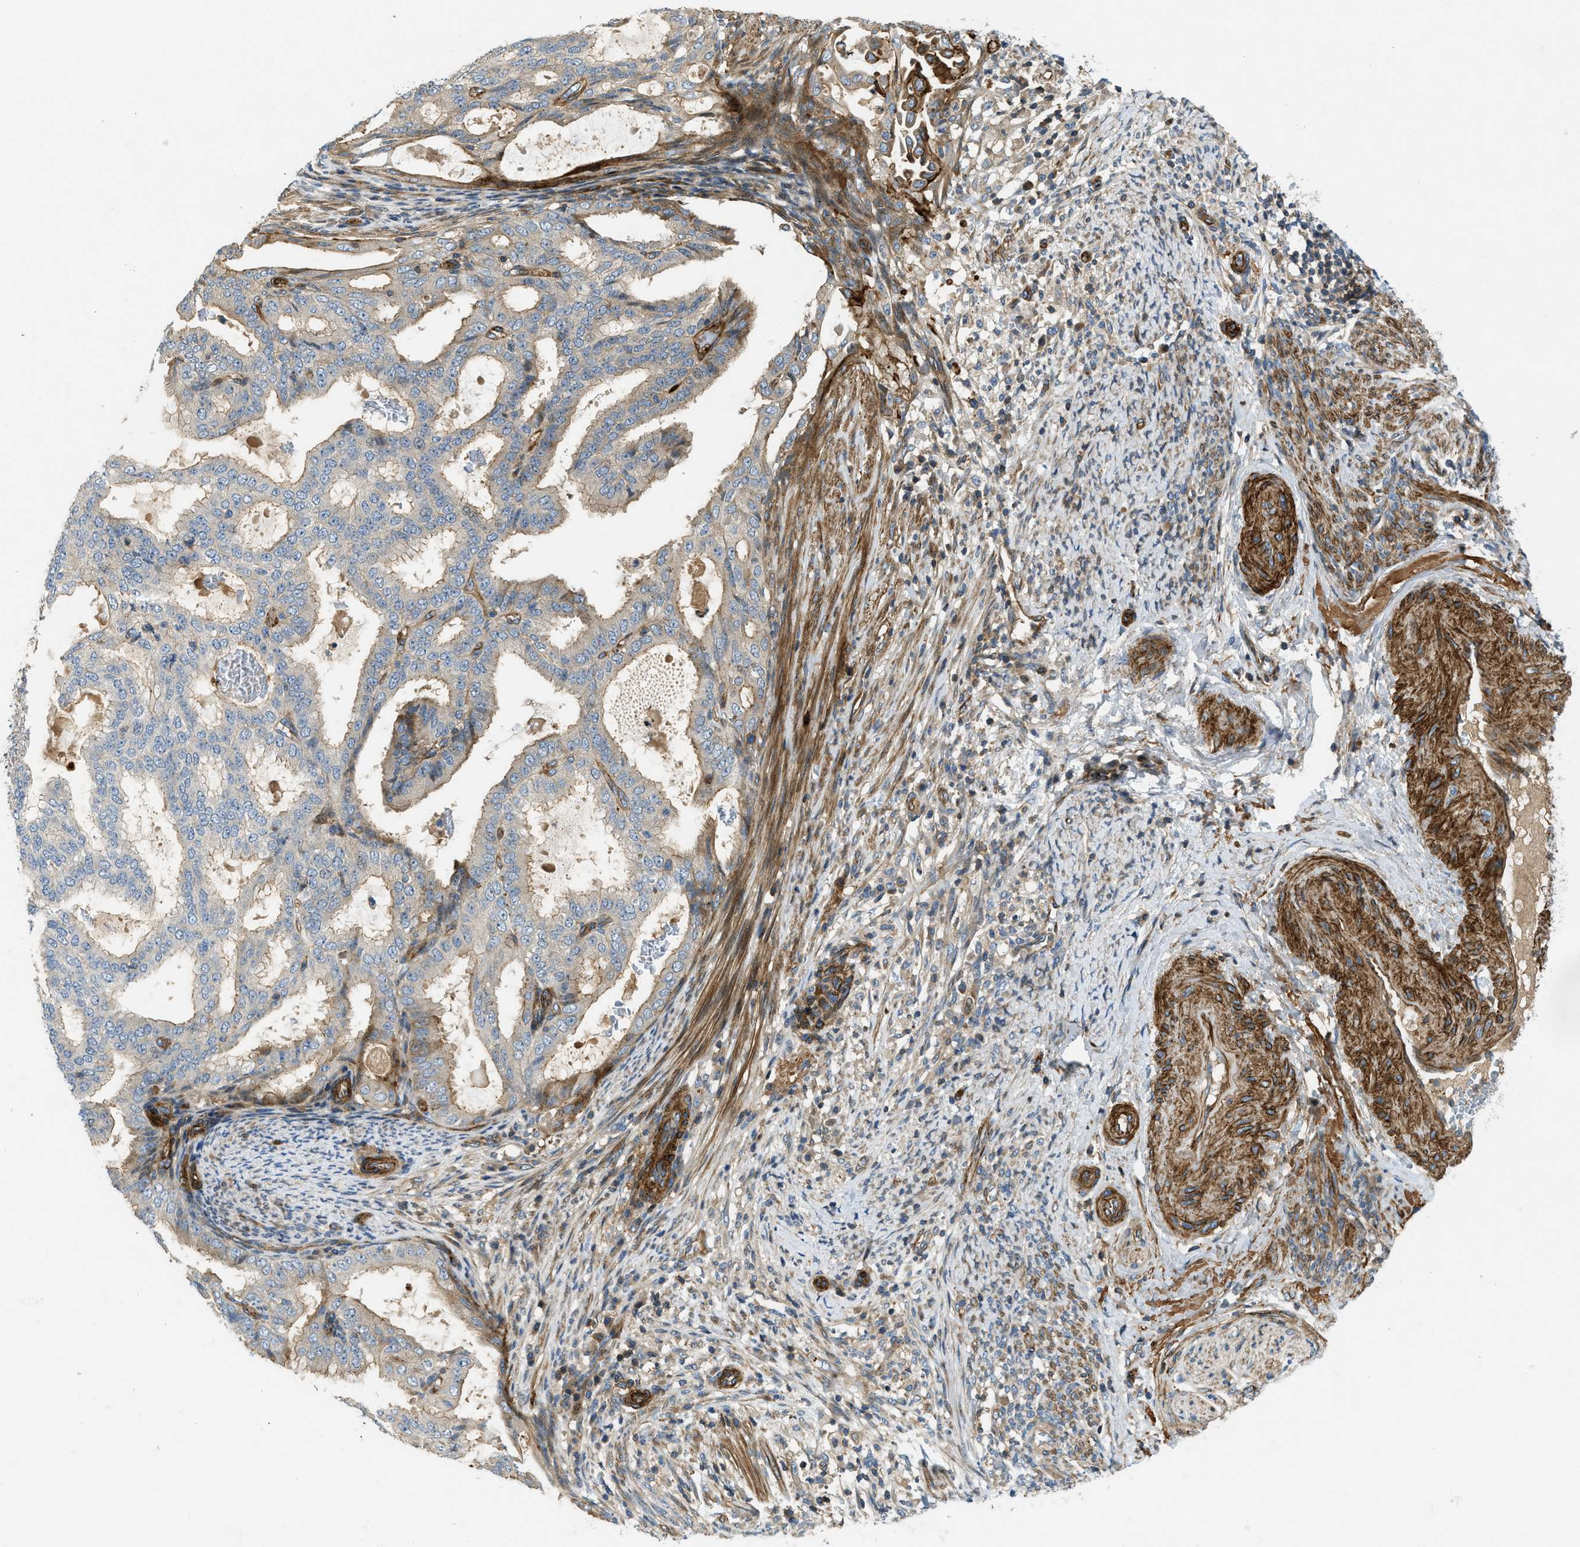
{"staining": {"intensity": "moderate", "quantity": "25%-75%", "location": "cytoplasmic/membranous"}, "tissue": "endometrial cancer", "cell_type": "Tumor cells", "image_type": "cancer", "snomed": [{"axis": "morphology", "description": "Adenocarcinoma, NOS"}, {"axis": "topography", "description": "Endometrium"}], "caption": "Human endometrial cancer stained with a protein marker exhibits moderate staining in tumor cells.", "gene": "NYNRIN", "patient": {"sex": "female", "age": 58}}